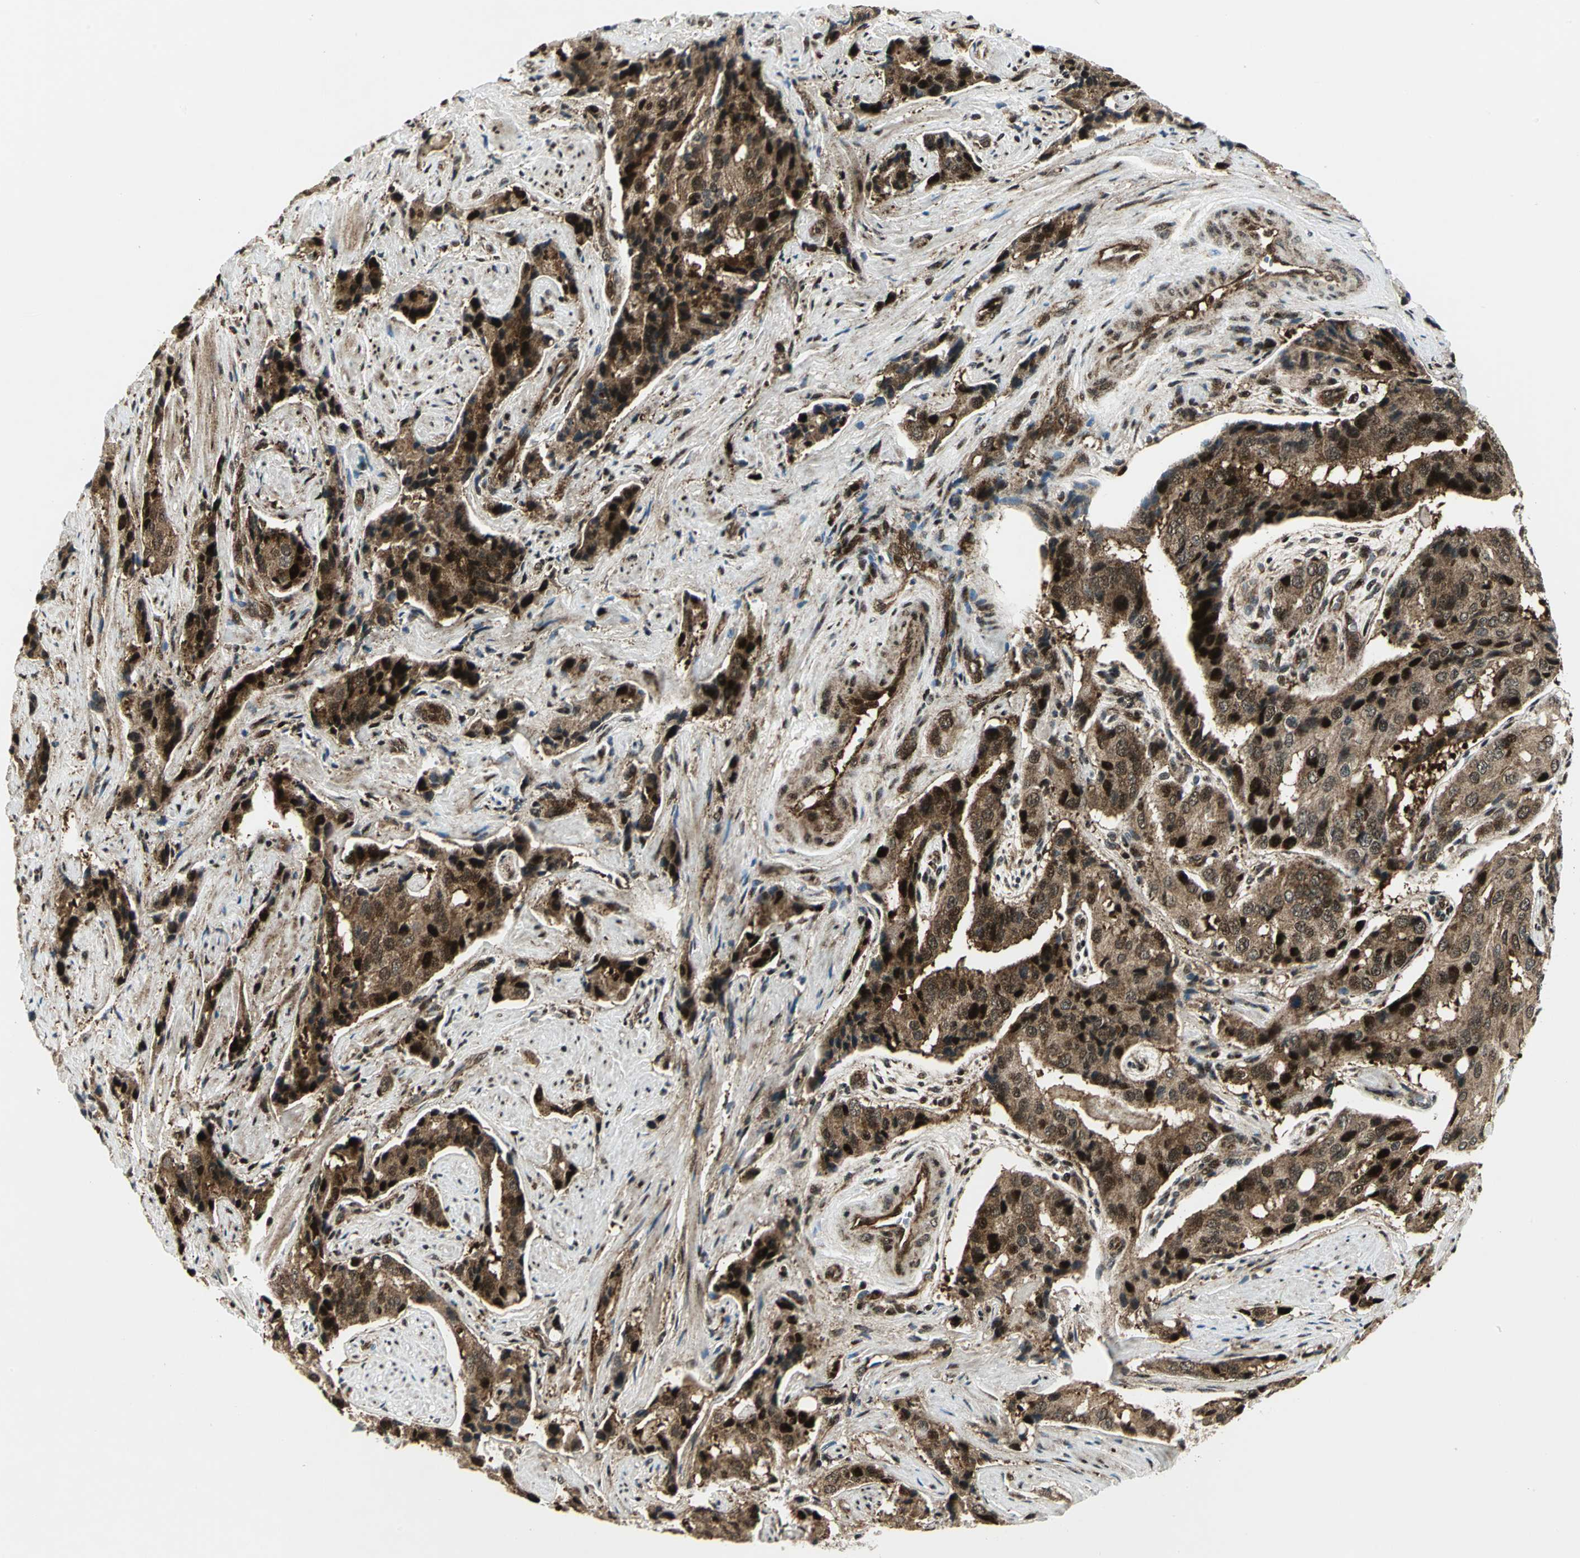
{"staining": {"intensity": "strong", "quantity": ">75%", "location": "cytoplasmic/membranous,nuclear"}, "tissue": "prostate cancer", "cell_type": "Tumor cells", "image_type": "cancer", "snomed": [{"axis": "morphology", "description": "Adenocarcinoma, High grade"}, {"axis": "topography", "description": "Prostate"}], "caption": "Immunohistochemical staining of prostate high-grade adenocarcinoma shows high levels of strong cytoplasmic/membranous and nuclear staining in approximately >75% of tumor cells. The staining was performed using DAB to visualize the protein expression in brown, while the nuclei were stained in blue with hematoxylin (Magnification: 20x).", "gene": "COPS5", "patient": {"sex": "male", "age": 58}}